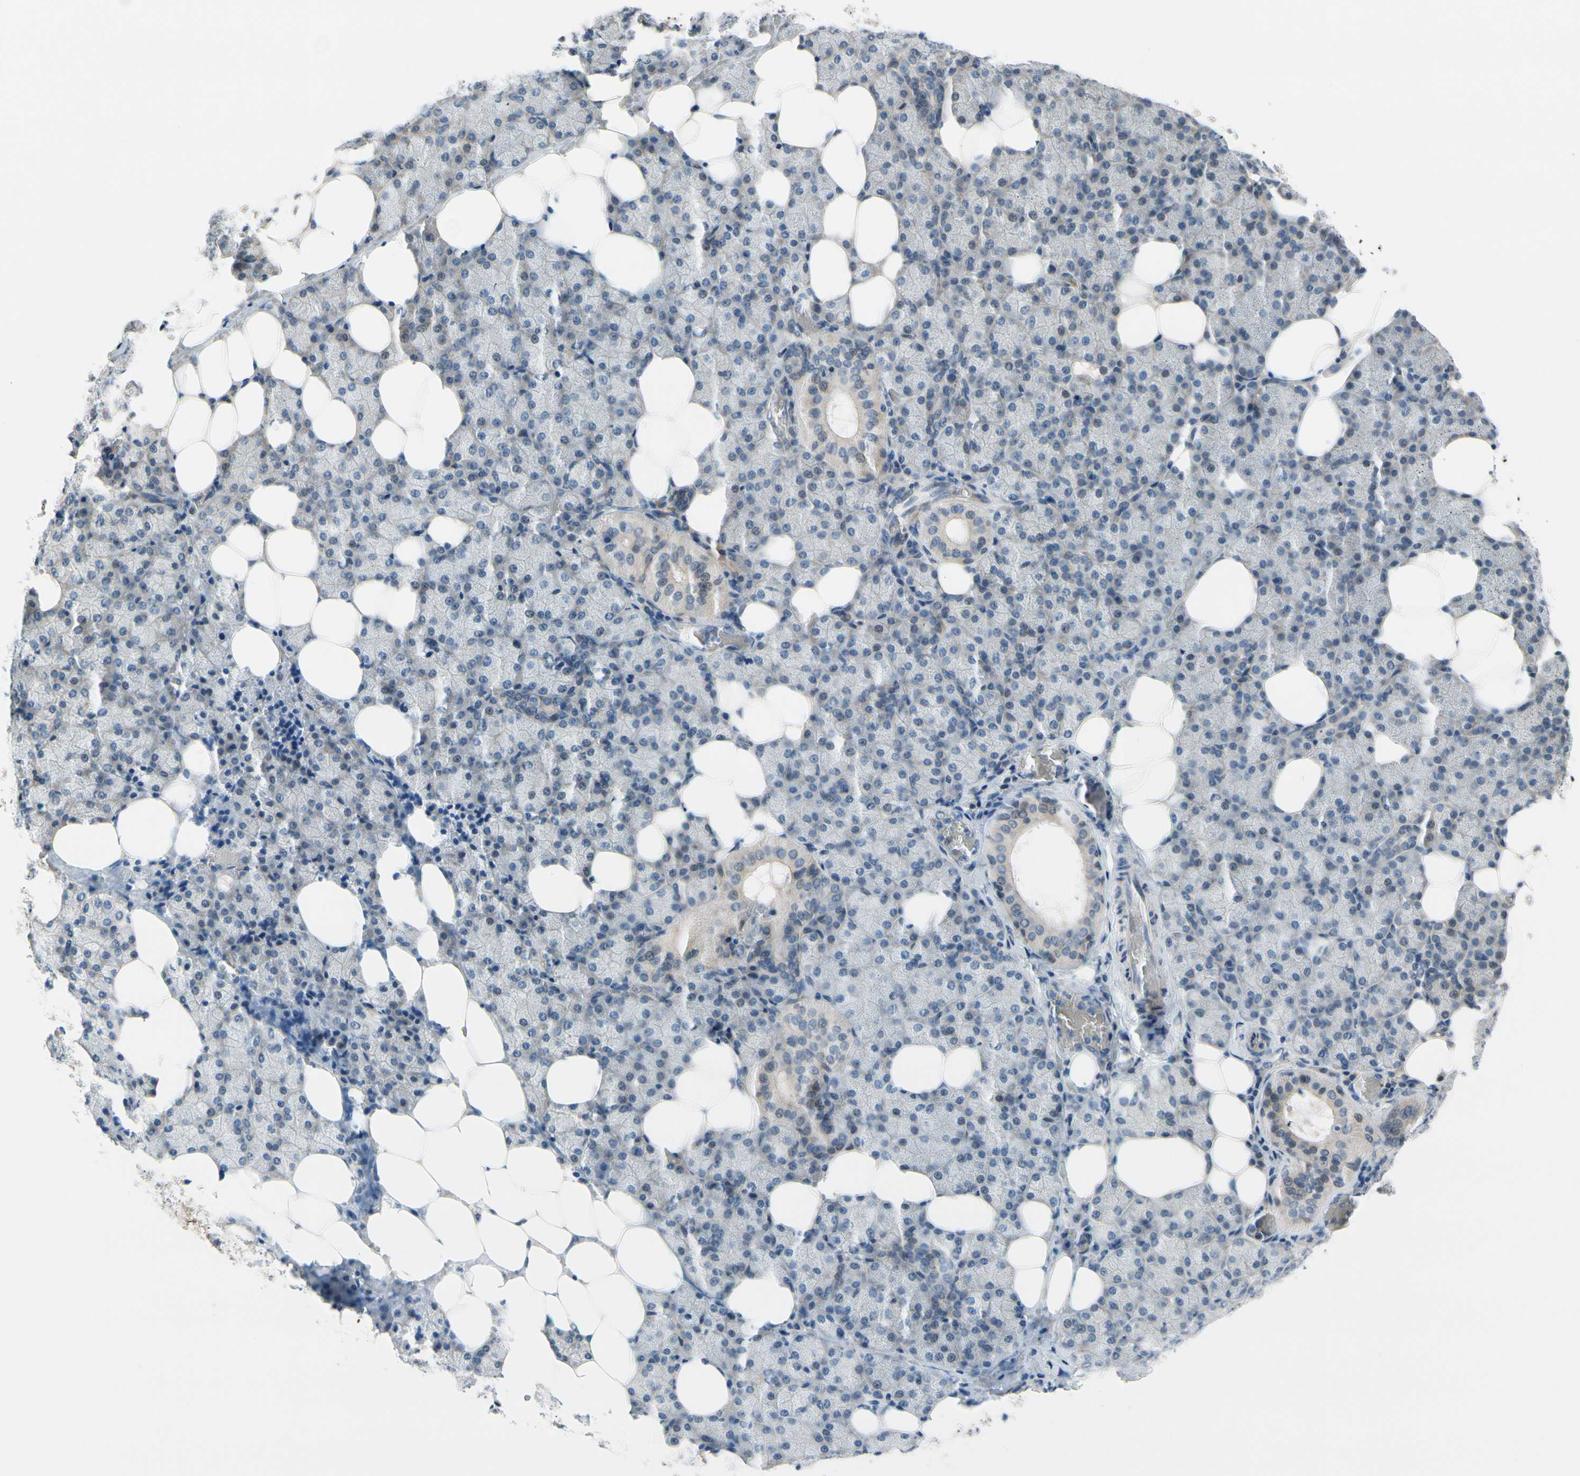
{"staining": {"intensity": "negative", "quantity": "none", "location": "none"}, "tissue": "salivary gland", "cell_type": "Glandular cells", "image_type": "normal", "snomed": [{"axis": "morphology", "description": "Normal tissue, NOS"}, {"axis": "topography", "description": "Lymph node"}, {"axis": "topography", "description": "Salivary gland"}], "caption": "Glandular cells show no significant protein expression in unremarkable salivary gland. Nuclei are stained in blue.", "gene": "SLC27A6", "patient": {"sex": "male", "age": 8}}